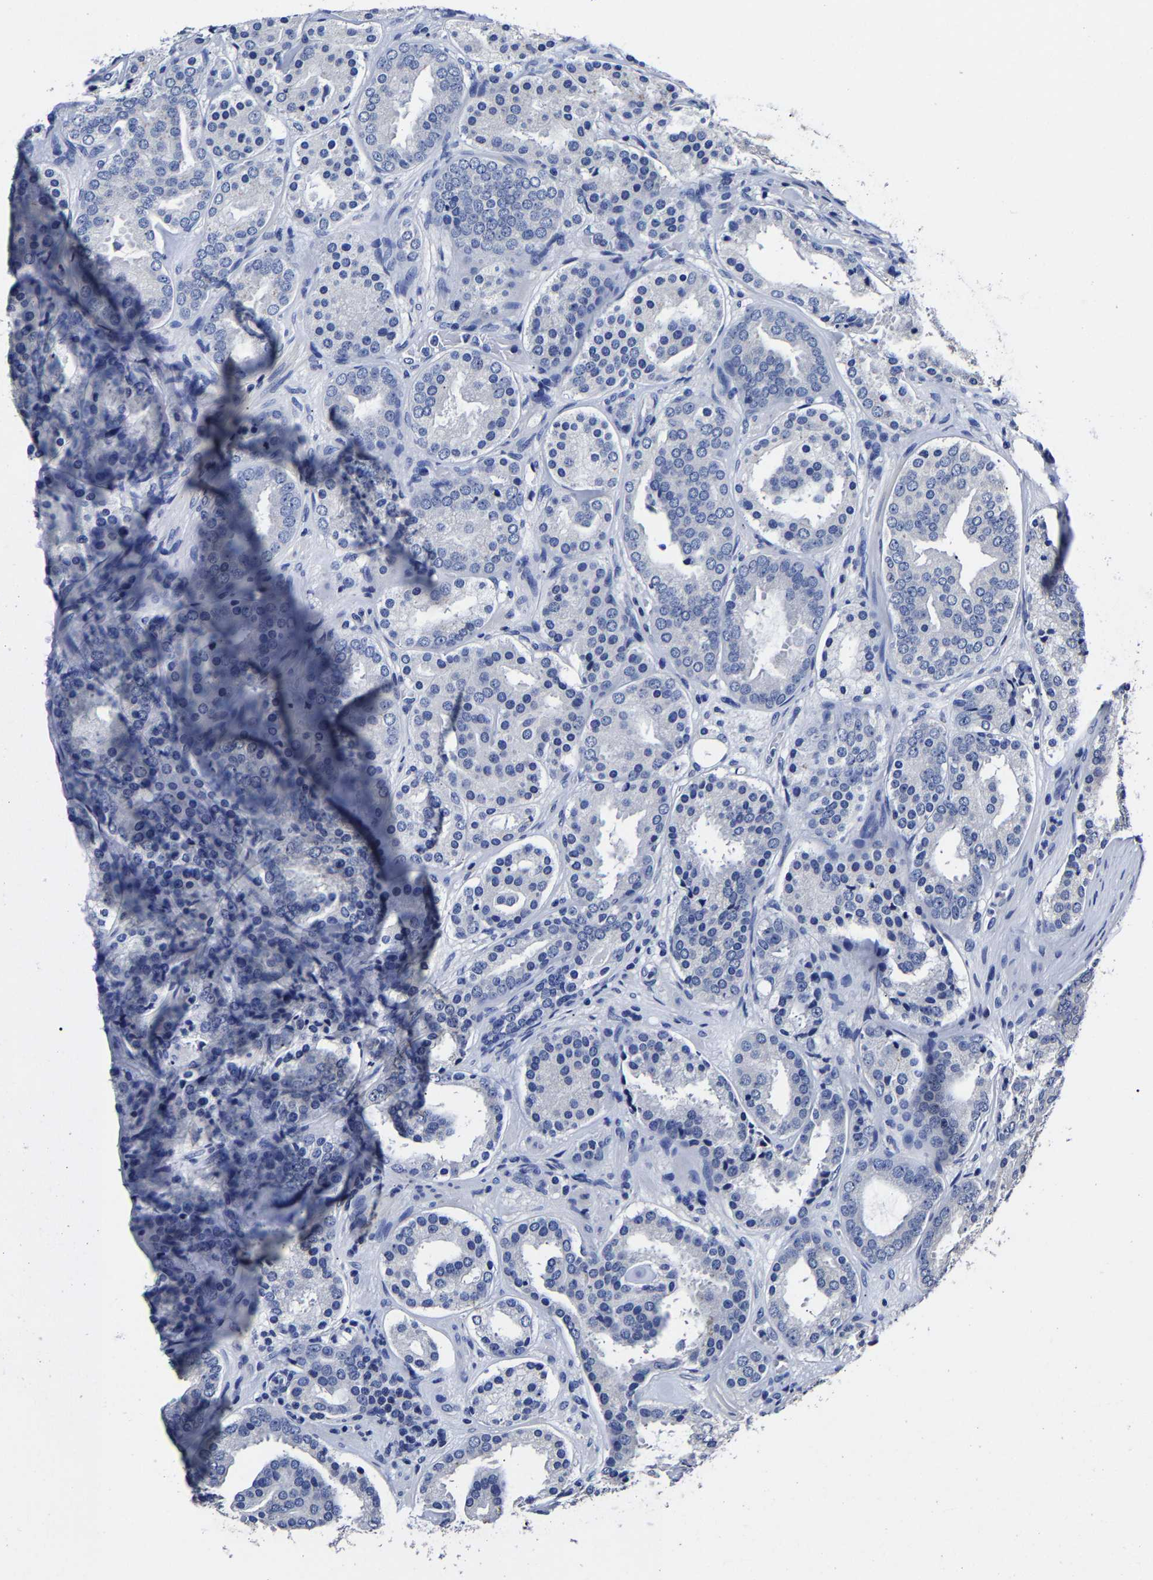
{"staining": {"intensity": "negative", "quantity": "none", "location": "none"}, "tissue": "prostate cancer", "cell_type": "Tumor cells", "image_type": "cancer", "snomed": [{"axis": "morphology", "description": "Adenocarcinoma, Low grade"}, {"axis": "topography", "description": "Prostate"}], "caption": "There is no significant staining in tumor cells of prostate adenocarcinoma (low-grade). (DAB immunohistochemistry, high magnification).", "gene": "AKAP4", "patient": {"sex": "male", "age": 69}}